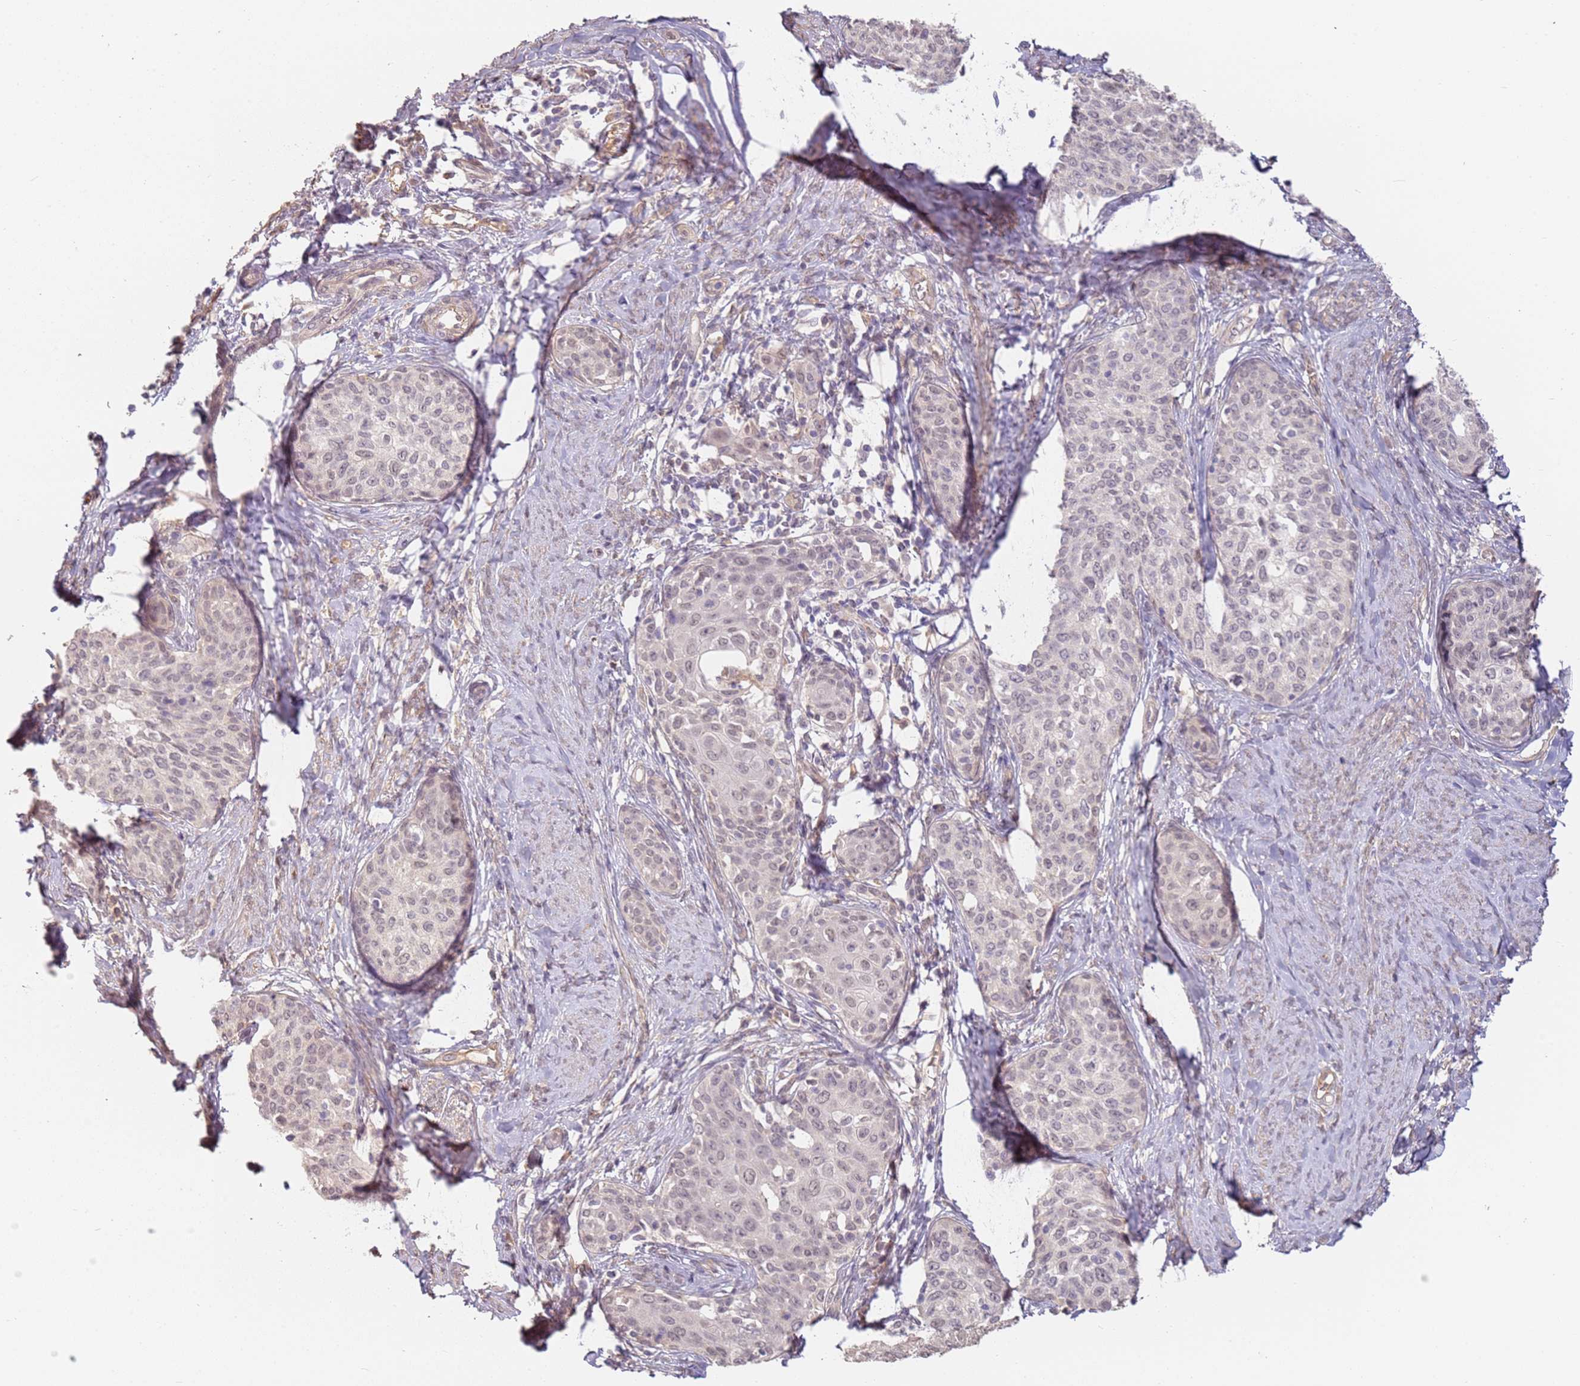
{"staining": {"intensity": "weak", "quantity": ">75%", "location": "nuclear"}, "tissue": "cervical cancer", "cell_type": "Tumor cells", "image_type": "cancer", "snomed": [{"axis": "morphology", "description": "Squamous cell carcinoma, NOS"}, {"axis": "morphology", "description": "Adenocarcinoma, NOS"}, {"axis": "topography", "description": "Cervix"}], "caption": "DAB (3,3'-diaminobenzidine) immunohistochemical staining of adenocarcinoma (cervical) reveals weak nuclear protein positivity in about >75% of tumor cells.", "gene": "WDR93", "patient": {"sex": "female", "age": 52}}